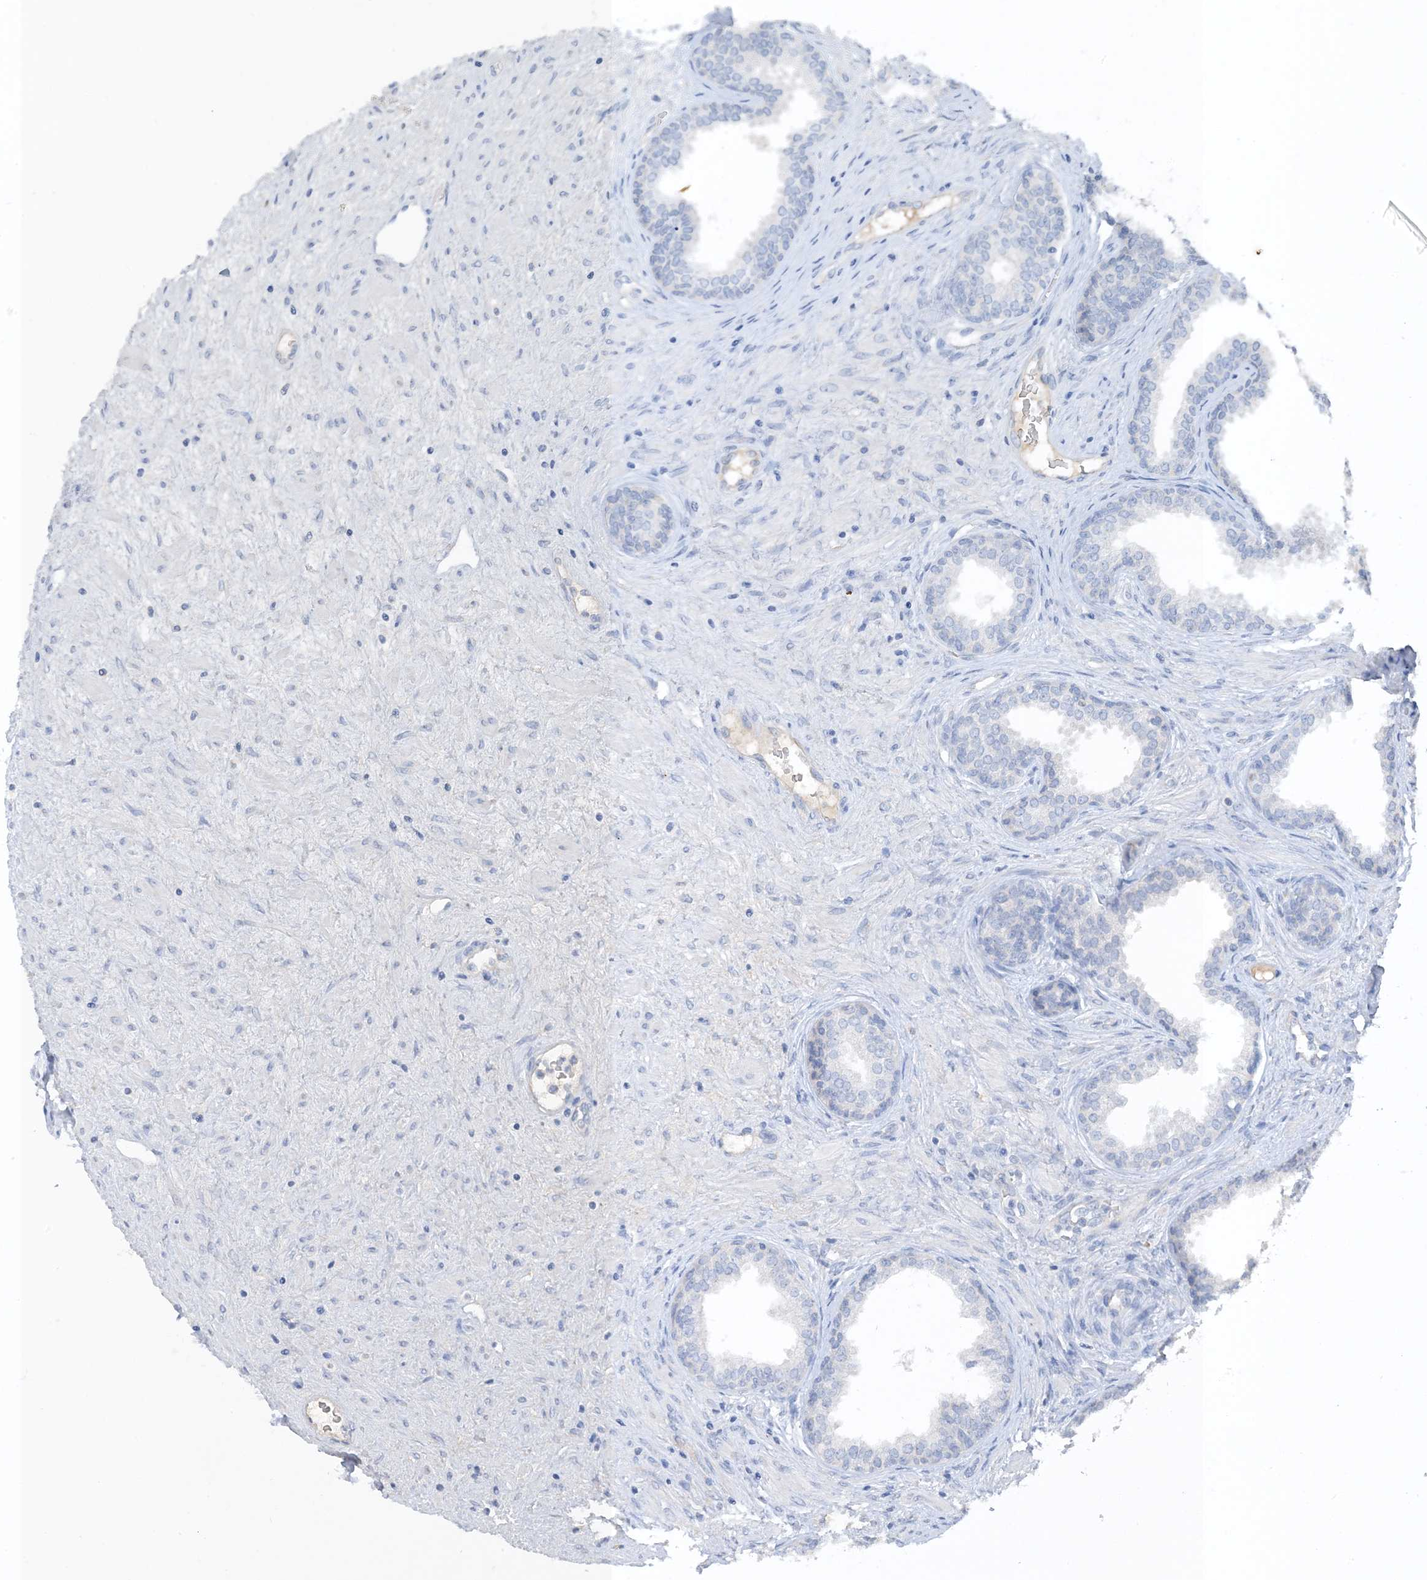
{"staining": {"intensity": "negative", "quantity": "none", "location": "none"}, "tissue": "prostate", "cell_type": "Glandular cells", "image_type": "normal", "snomed": [{"axis": "morphology", "description": "Normal tissue, NOS"}, {"axis": "topography", "description": "Prostate"}], "caption": "This is an immunohistochemistry image of benign prostate. There is no staining in glandular cells.", "gene": "CTRL", "patient": {"sex": "male", "age": 76}}